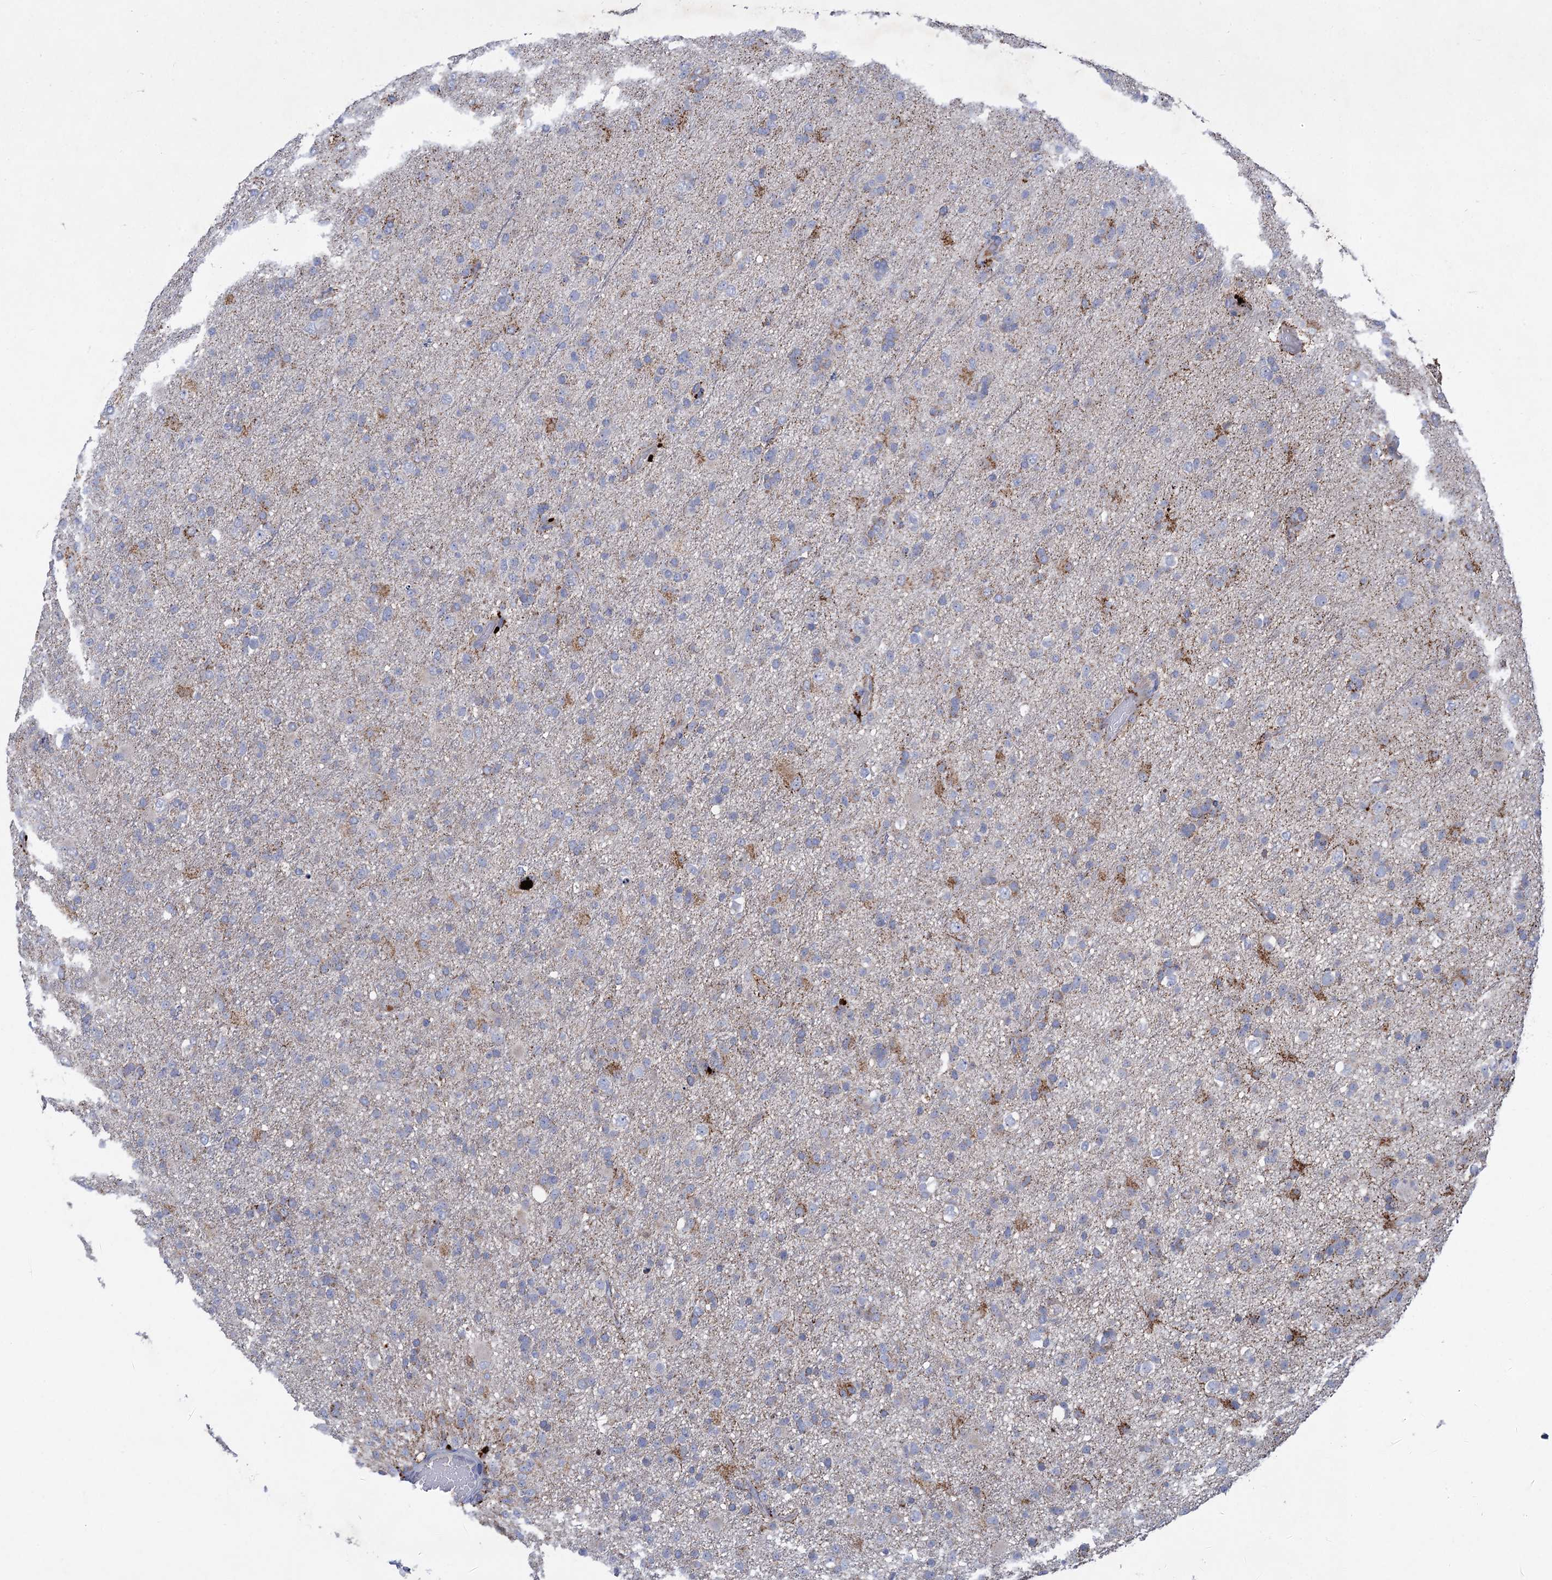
{"staining": {"intensity": "negative", "quantity": "none", "location": "none"}, "tissue": "glioma", "cell_type": "Tumor cells", "image_type": "cancer", "snomed": [{"axis": "morphology", "description": "Glioma, malignant, Low grade"}, {"axis": "topography", "description": "Brain"}], "caption": "Immunohistochemistry (IHC) histopathology image of neoplastic tissue: human malignant glioma (low-grade) stained with DAB reveals no significant protein expression in tumor cells.", "gene": "ANKS3", "patient": {"sex": "male", "age": 65}}